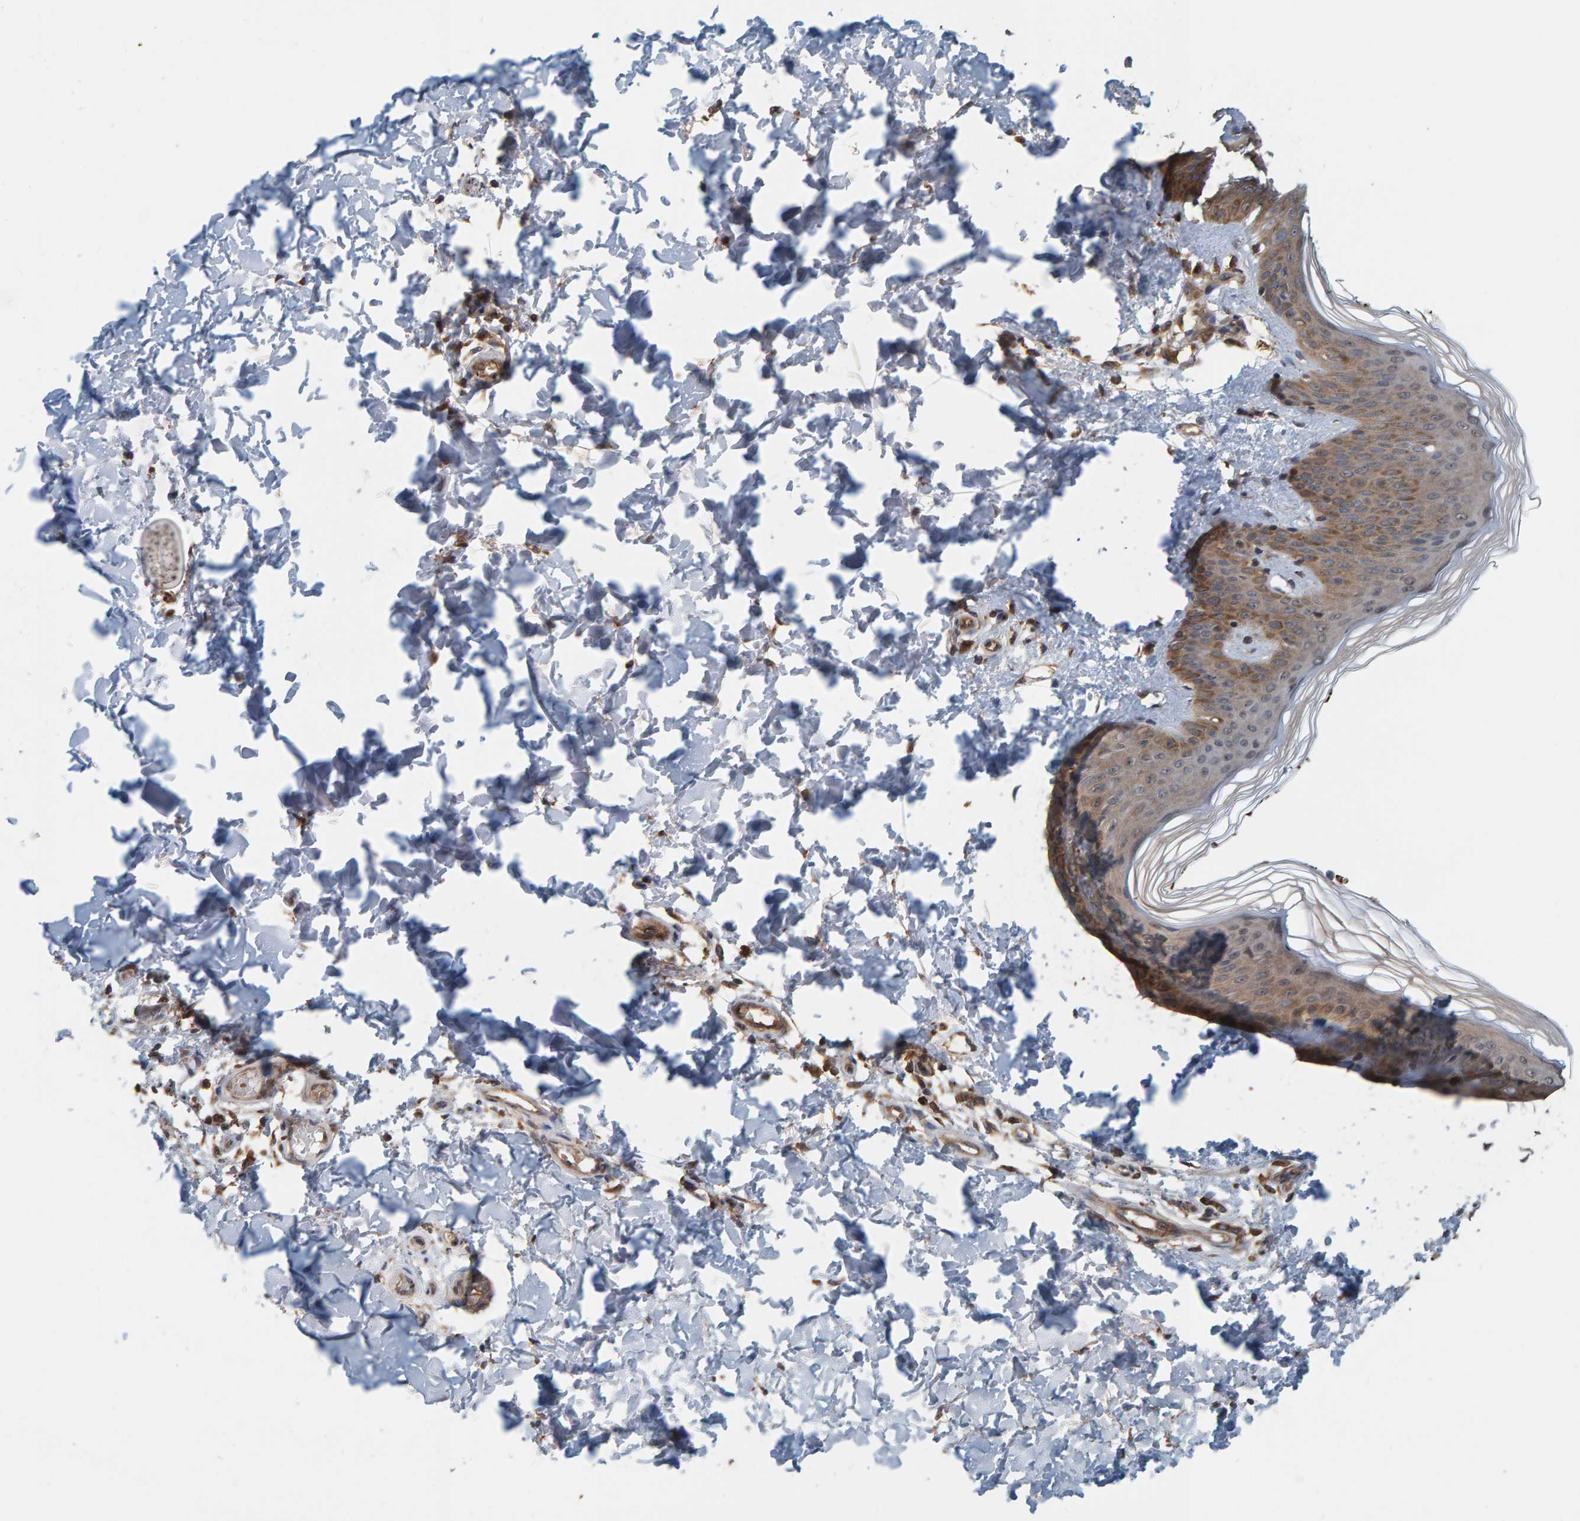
{"staining": {"intensity": "moderate", "quantity": ">75%", "location": "cytoplasmic/membranous"}, "tissue": "skin", "cell_type": "Fibroblasts", "image_type": "normal", "snomed": [{"axis": "morphology", "description": "Normal tissue, NOS"}, {"axis": "morphology", "description": "Neoplasm, benign, NOS"}, {"axis": "topography", "description": "Skin"}, {"axis": "topography", "description": "Soft tissue"}], "caption": "Skin stained with a brown dye reveals moderate cytoplasmic/membranous positive expression in approximately >75% of fibroblasts.", "gene": "CUEDC1", "patient": {"sex": "male", "age": 26}}